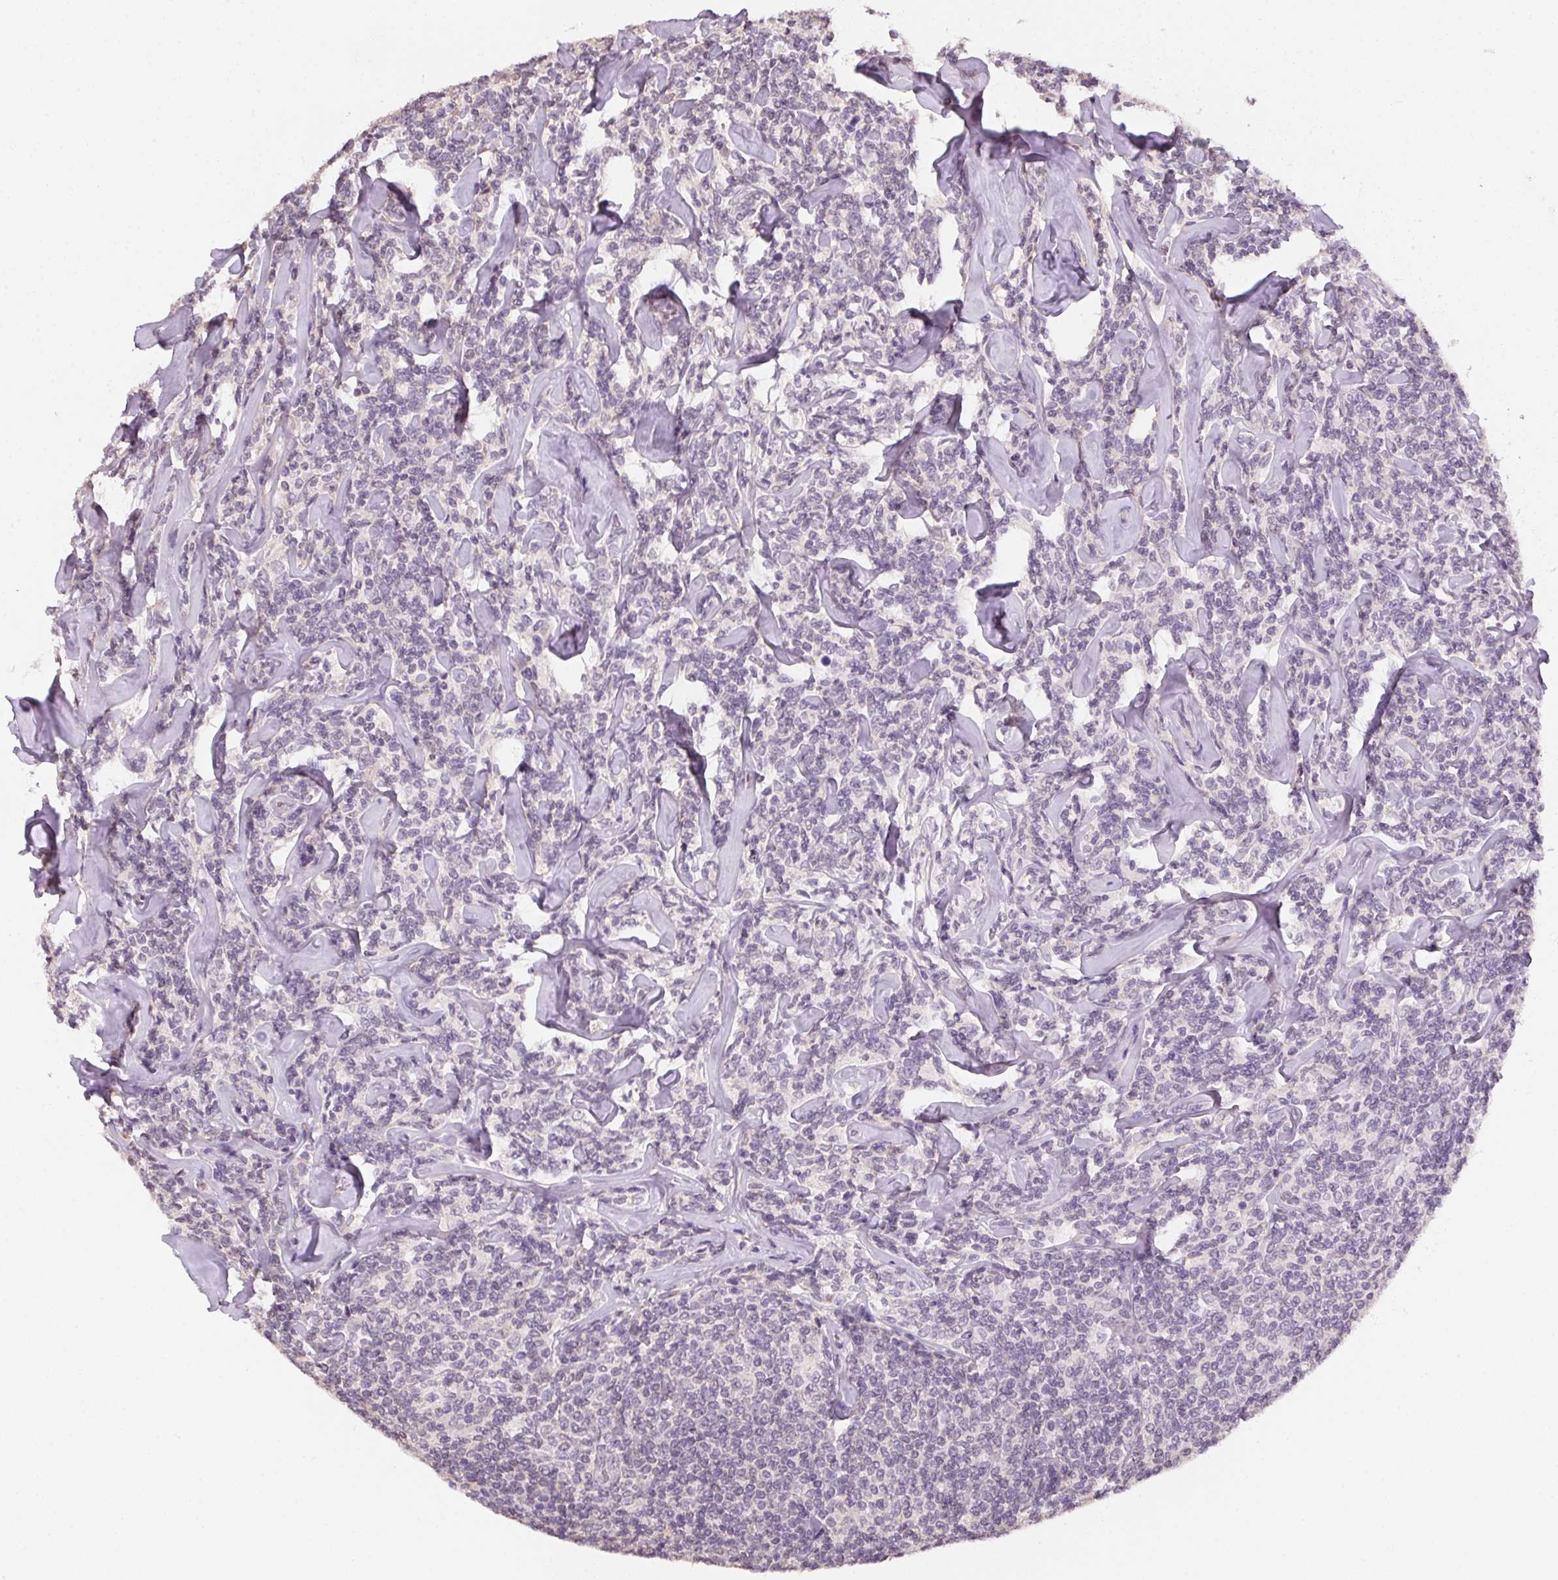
{"staining": {"intensity": "negative", "quantity": "none", "location": "none"}, "tissue": "lymphoma", "cell_type": "Tumor cells", "image_type": "cancer", "snomed": [{"axis": "morphology", "description": "Malignant lymphoma, non-Hodgkin's type, Low grade"}, {"axis": "topography", "description": "Lymph node"}], "caption": "This is an immunohistochemistry (IHC) histopathology image of lymphoma. There is no positivity in tumor cells.", "gene": "ALDH8A1", "patient": {"sex": "female", "age": 56}}